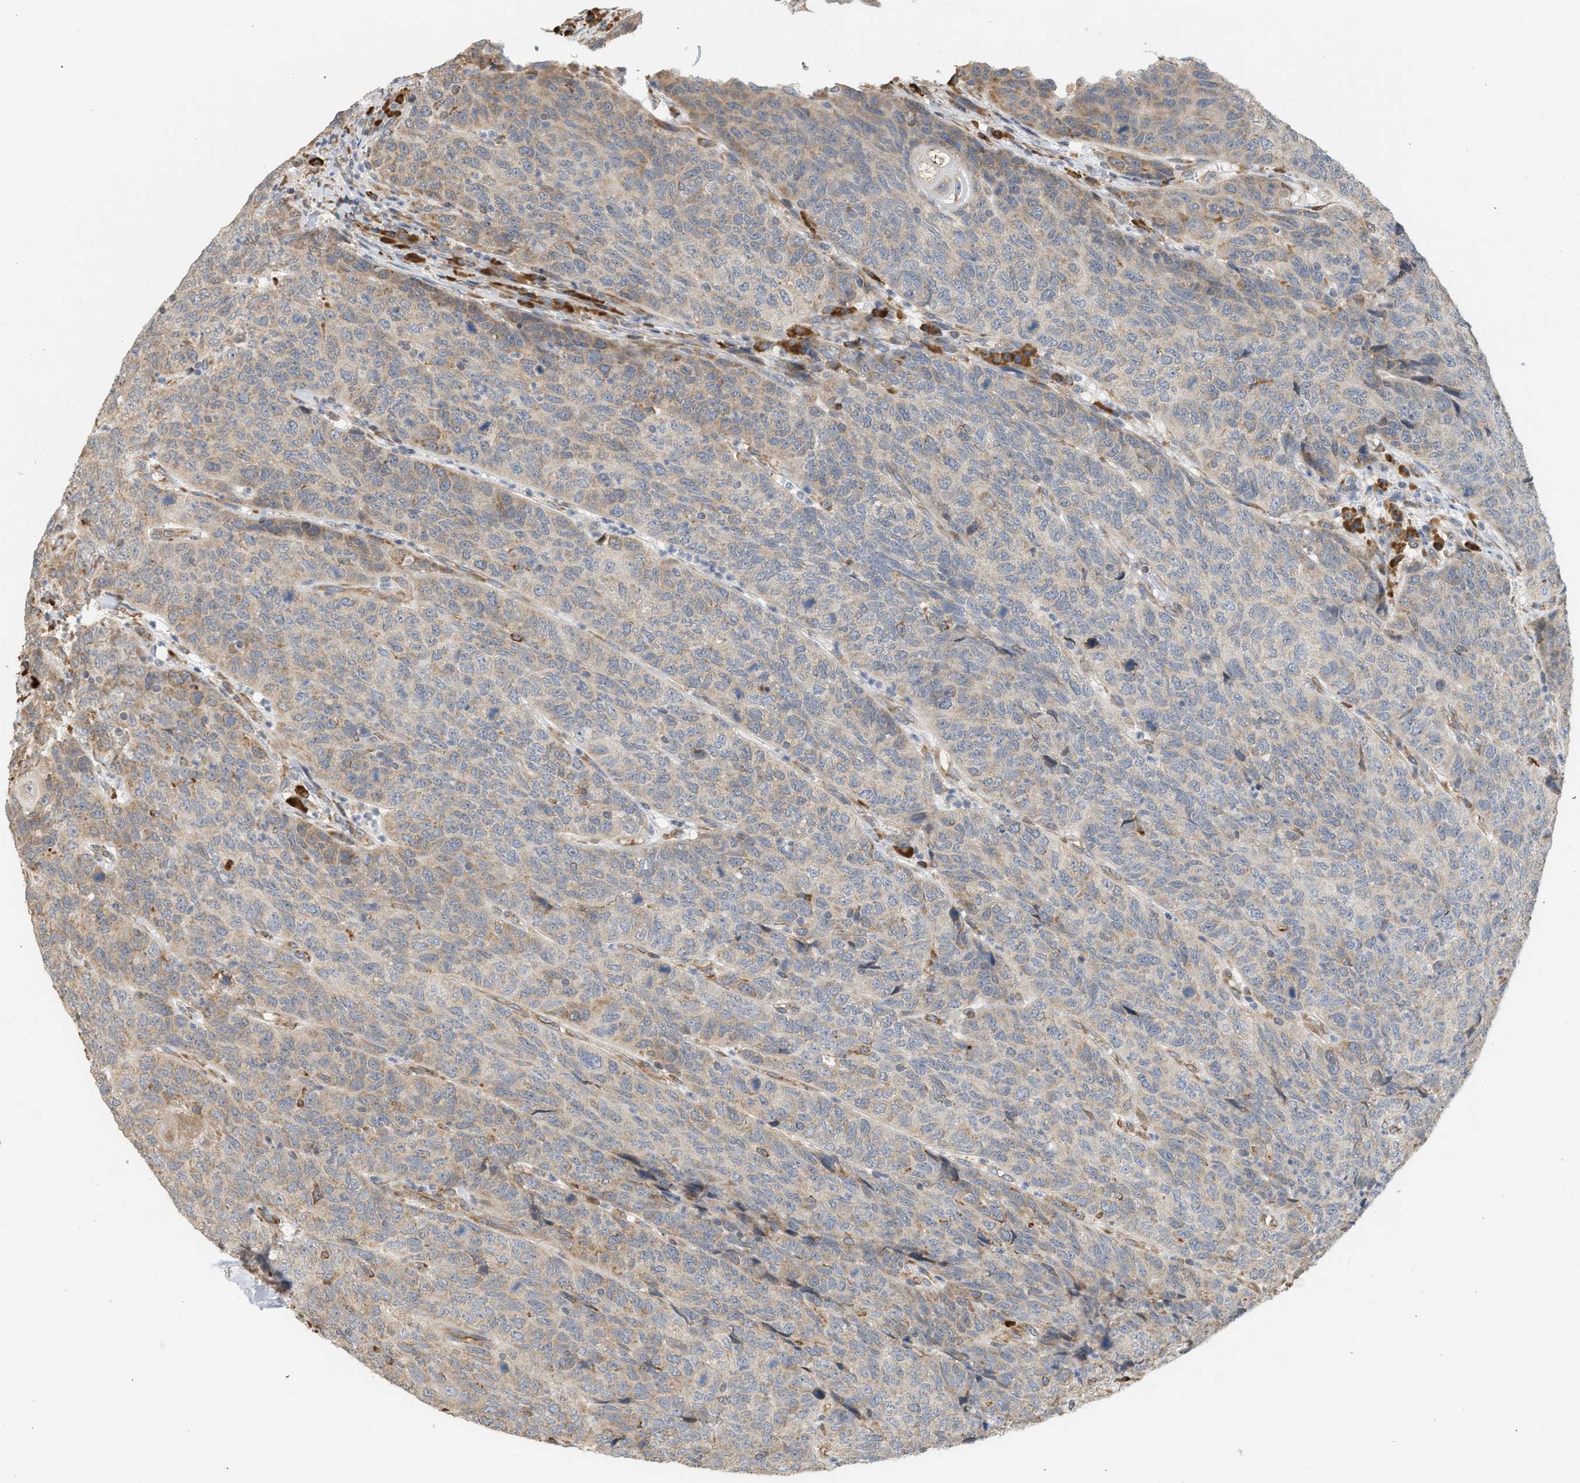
{"staining": {"intensity": "weak", "quantity": ">75%", "location": "cytoplasmic/membranous"}, "tissue": "head and neck cancer", "cell_type": "Tumor cells", "image_type": "cancer", "snomed": [{"axis": "morphology", "description": "Squamous cell carcinoma, NOS"}, {"axis": "topography", "description": "Head-Neck"}], "caption": "Immunohistochemistry (IHC) histopathology image of head and neck squamous cell carcinoma stained for a protein (brown), which displays low levels of weak cytoplasmic/membranous staining in about >75% of tumor cells.", "gene": "SVOP", "patient": {"sex": "male", "age": 66}}